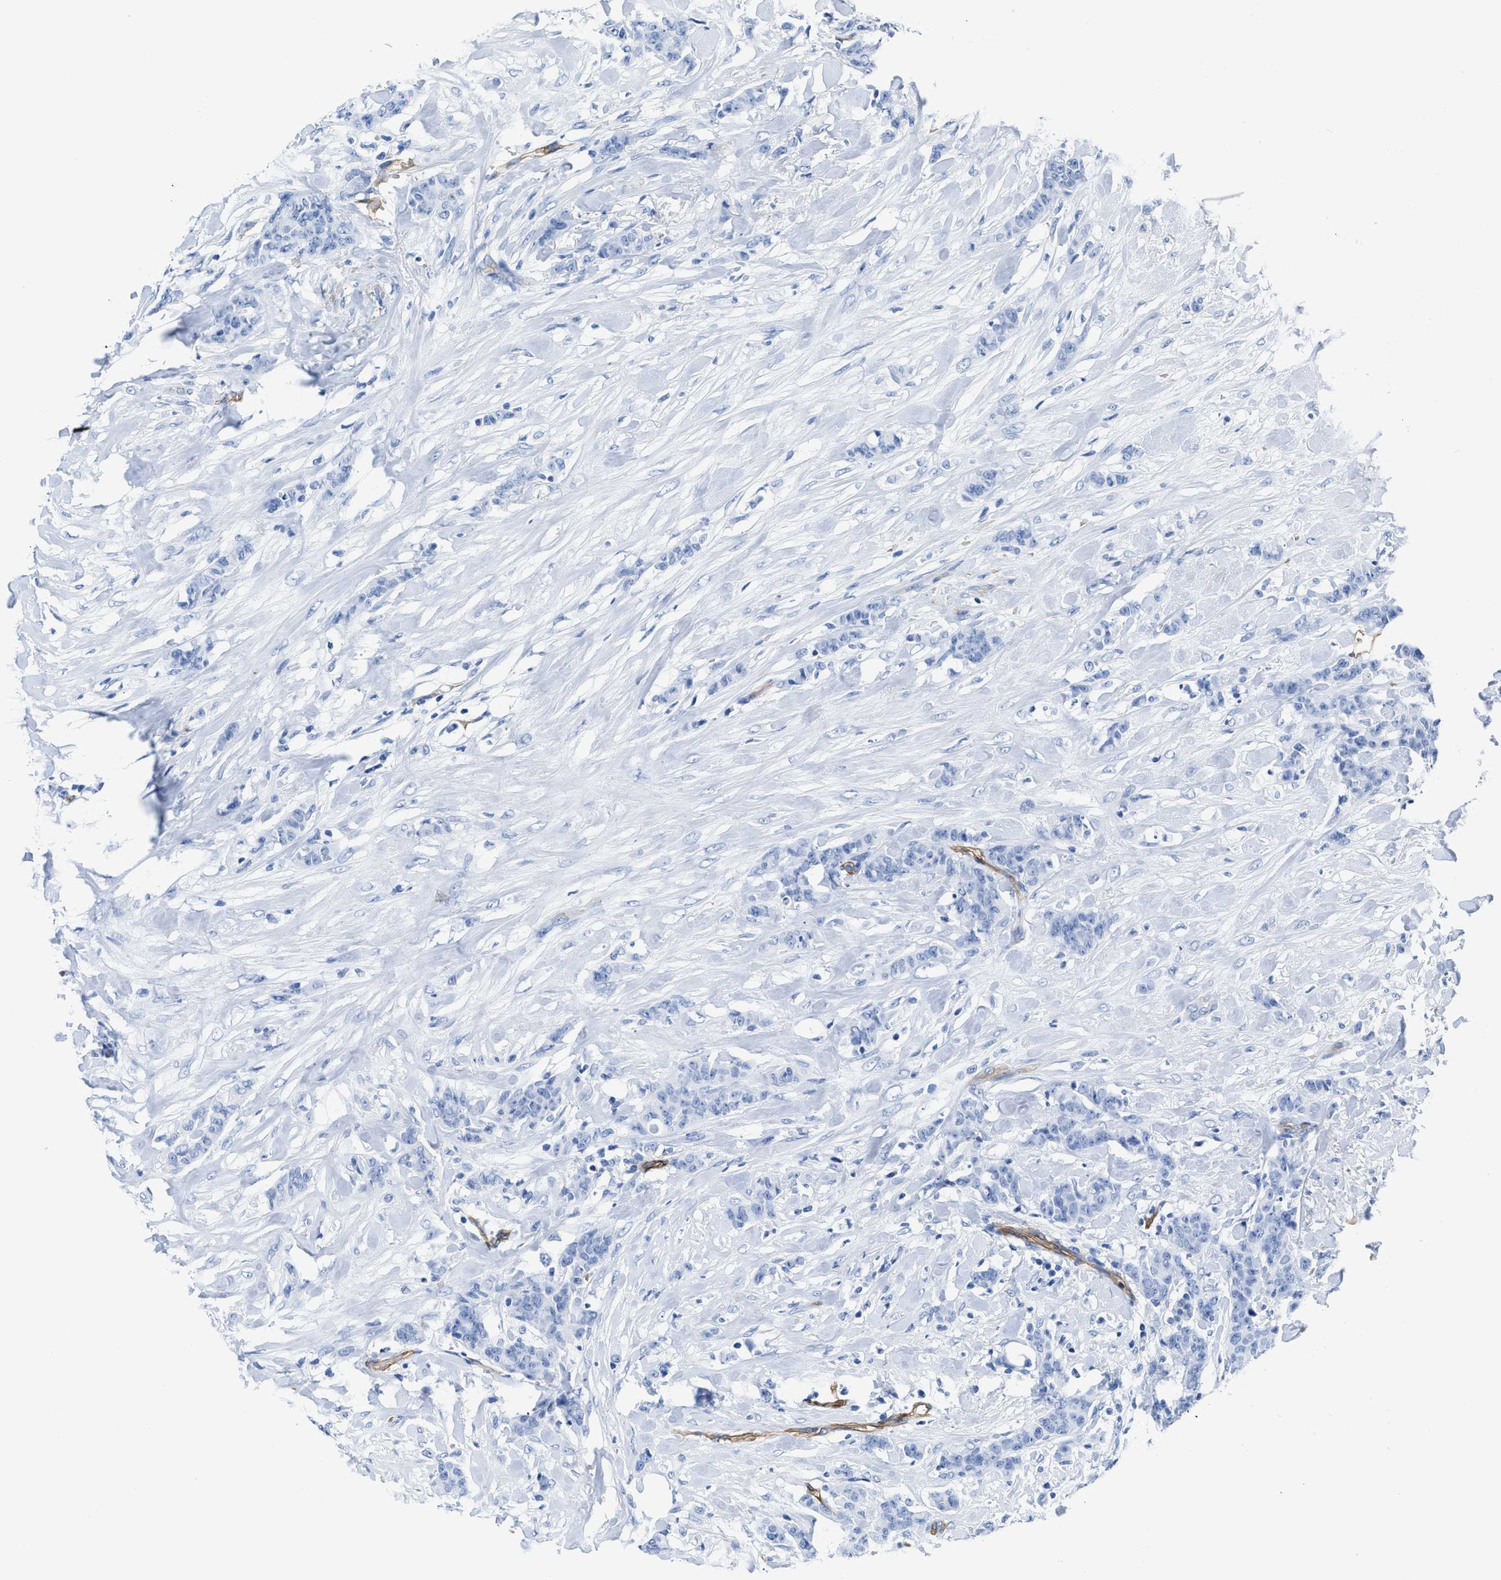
{"staining": {"intensity": "negative", "quantity": "none", "location": "none"}, "tissue": "breast cancer", "cell_type": "Tumor cells", "image_type": "cancer", "snomed": [{"axis": "morphology", "description": "Normal tissue, NOS"}, {"axis": "morphology", "description": "Duct carcinoma"}, {"axis": "topography", "description": "Breast"}], "caption": "Photomicrograph shows no significant protein expression in tumor cells of breast intraductal carcinoma.", "gene": "AQP1", "patient": {"sex": "female", "age": 40}}